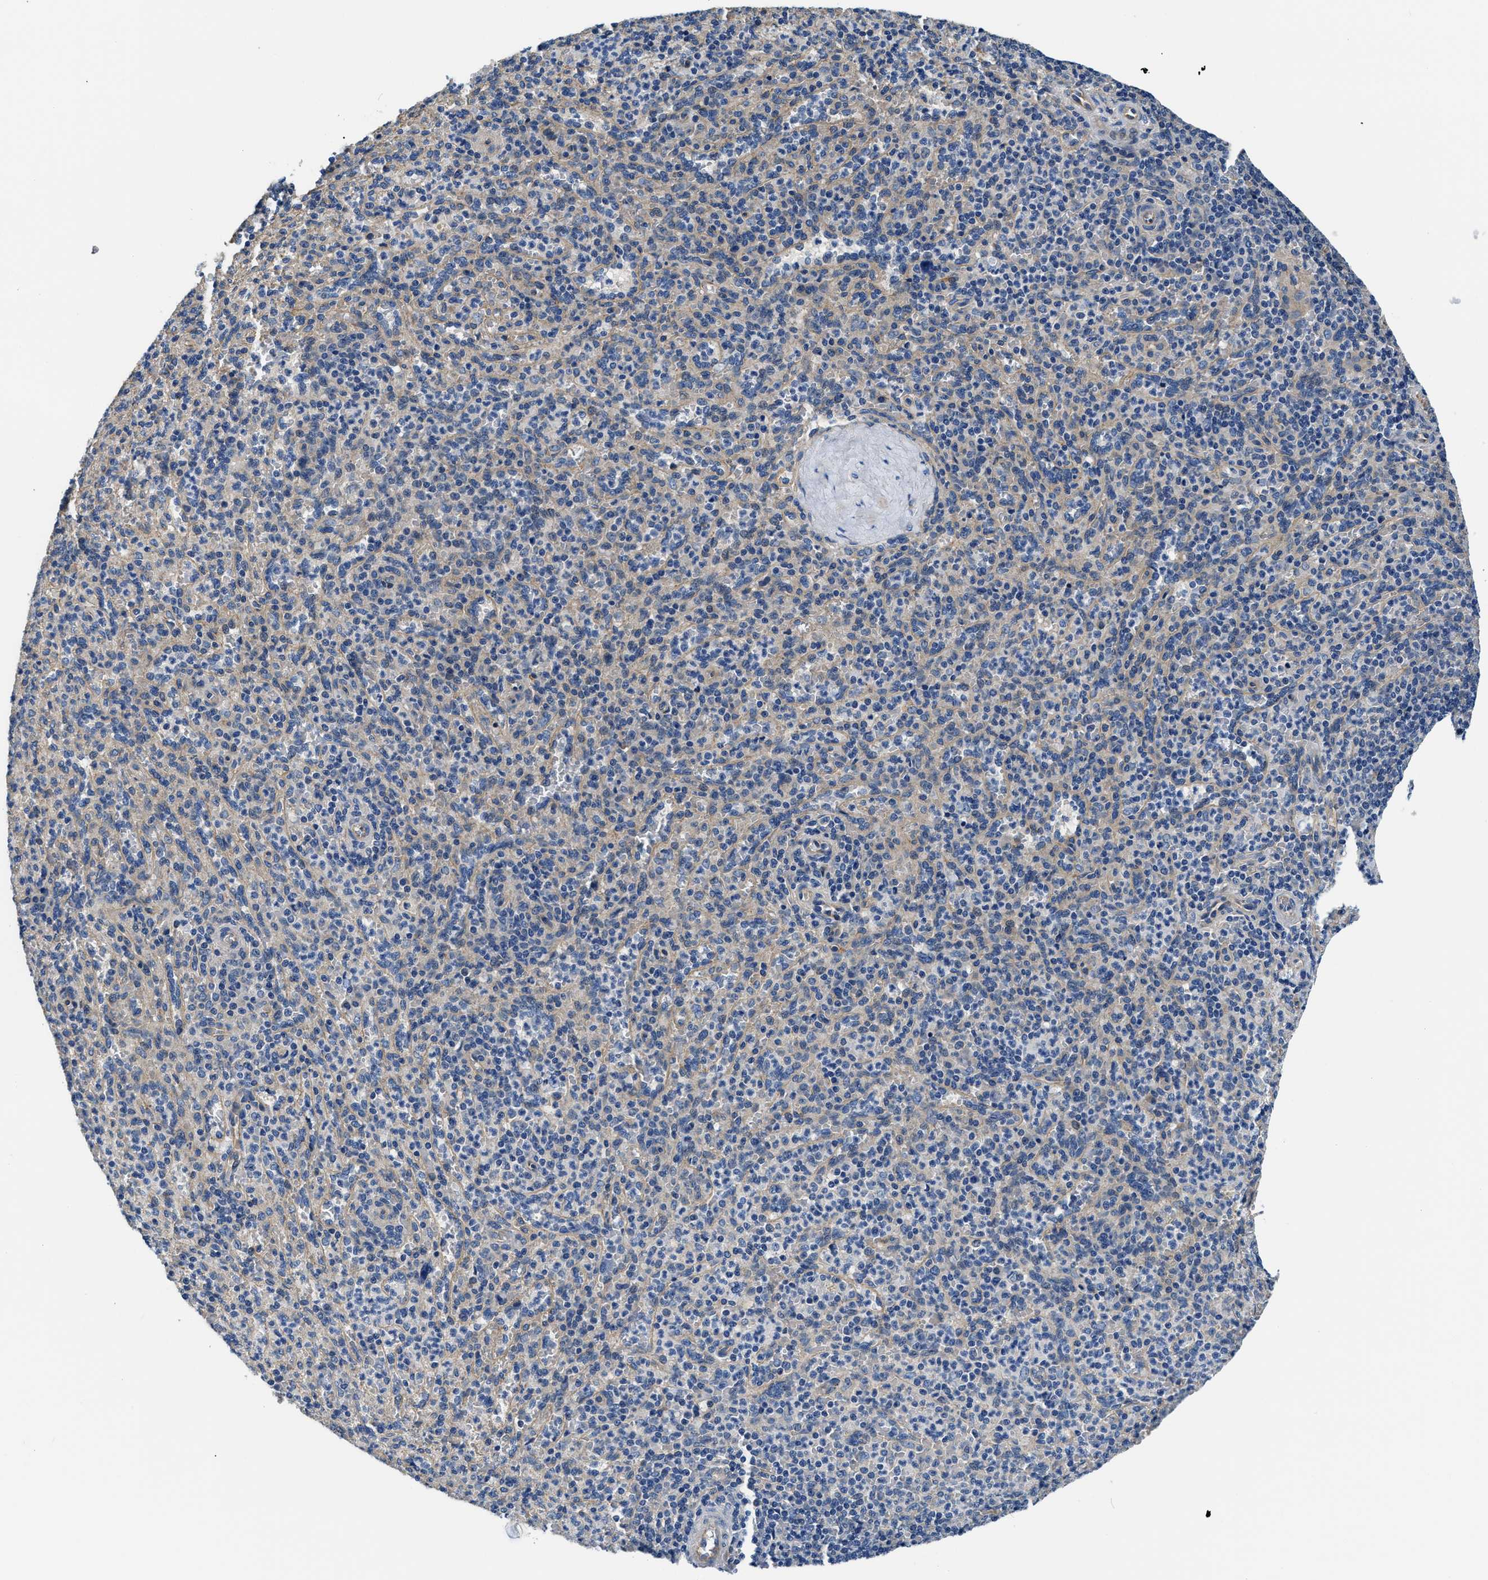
{"staining": {"intensity": "weak", "quantity": "<25%", "location": "cytoplasmic/membranous"}, "tissue": "spleen", "cell_type": "Cells in red pulp", "image_type": "normal", "snomed": [{"axis": "morphology", "description": "Normal tissue, NOS"}, {"axis": "topography", "description": "Spleen"}], "caption": "Immunohistochemical staining of benign spleen shows no significant staining in cells in red pulp.", "gene": "CSDE1", "patient": {"sex": "male", "age": 36}}